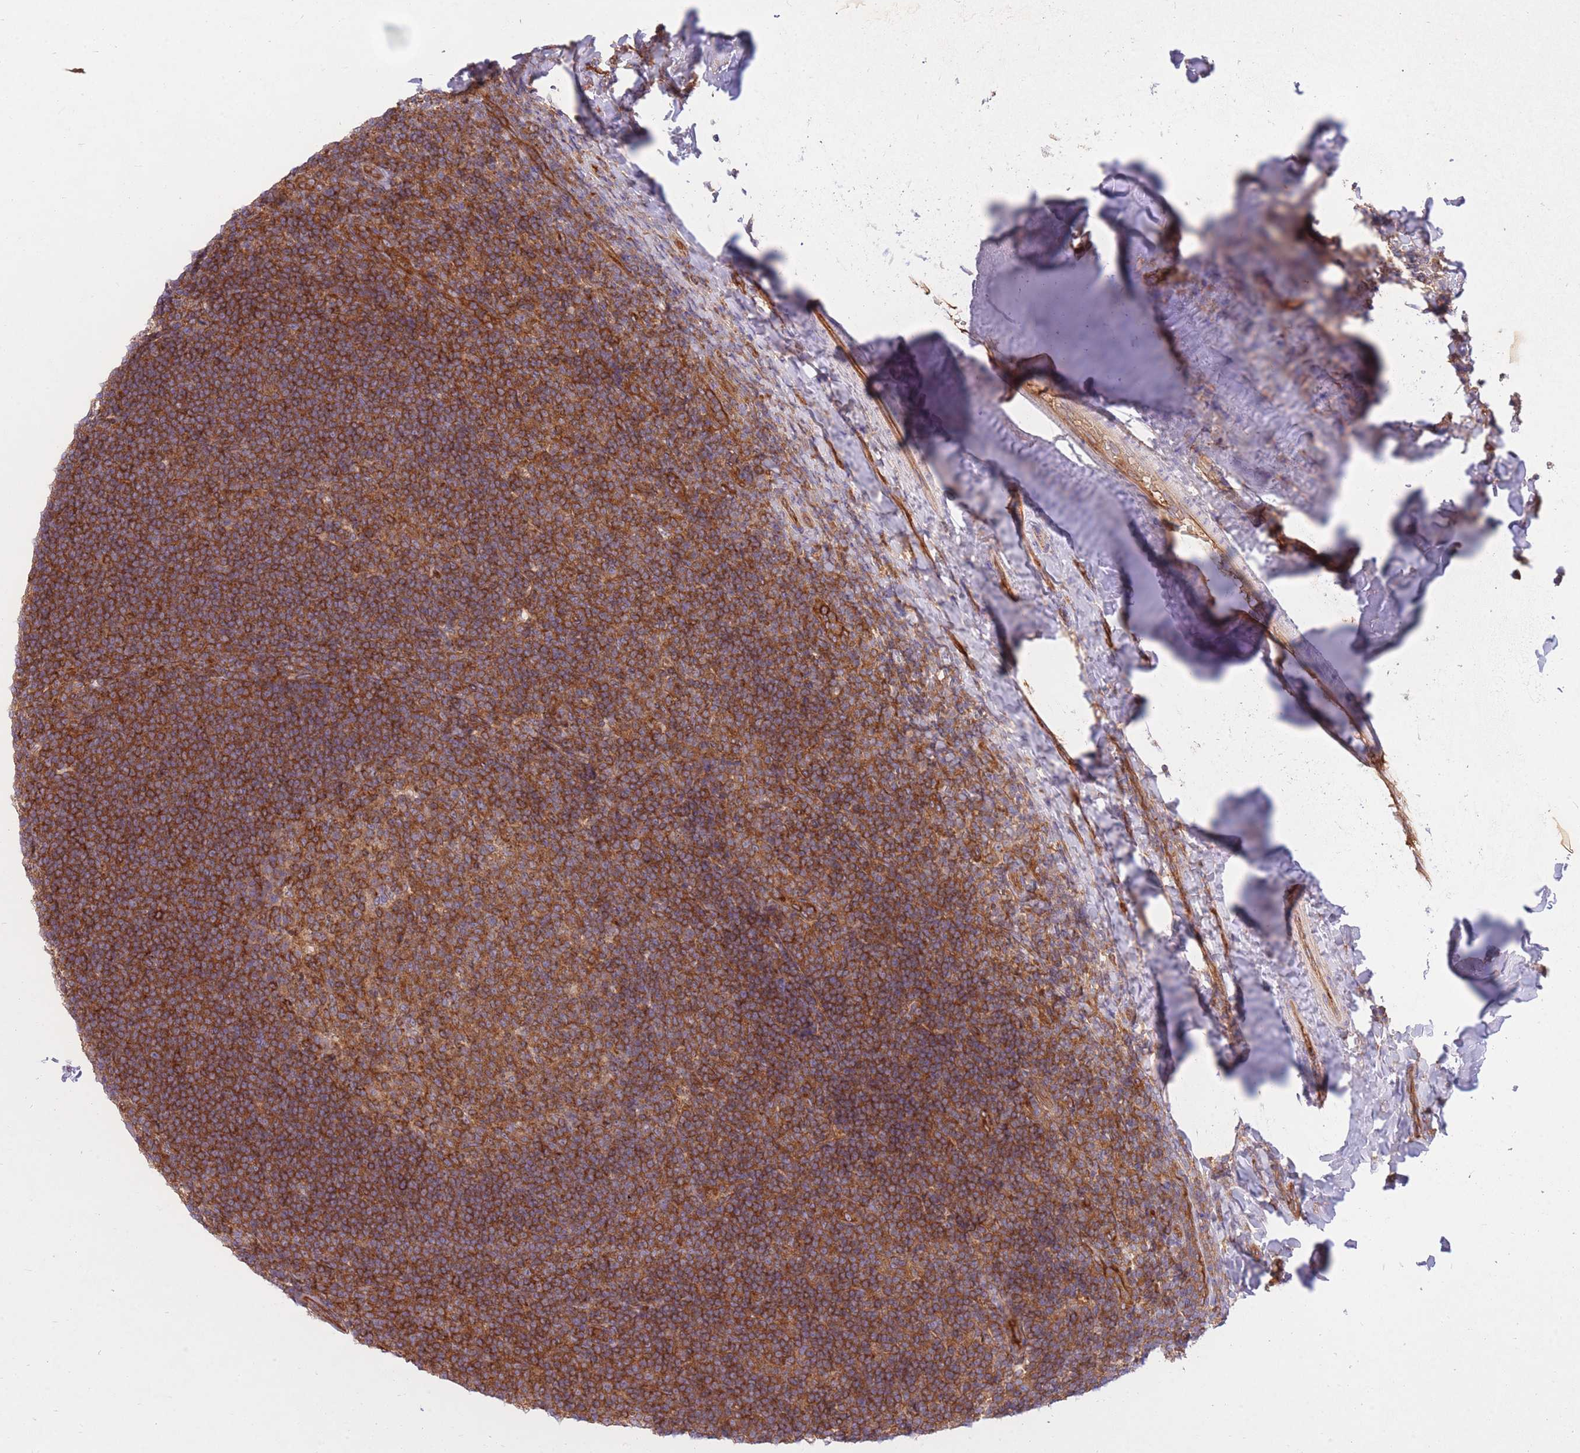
{"staining": {"intensity": "strong", "quantity": ">75%", "location": "cytoplasmic/membranous"}, "tissue": "tonsil", "cell_type": "Germinal center cells", "image_type": "normal", "snomed": [{"axis": "morphology", "description": "Normal tissue, NOS"}, {"axis": "topography", "description": "Tonsil"}], "caption": "Benign tonsil was stained to show a protein in brown. There is high levels of strong cytoplasmic/membranous expression in approximately >75% of germinal center cells. (DAB (3,3'-diaminobenzidine) = brown stain, brightfield microscopy at high magnification).", "gene": "GGA1", "patient": {"sex": "female", "age": 10}}